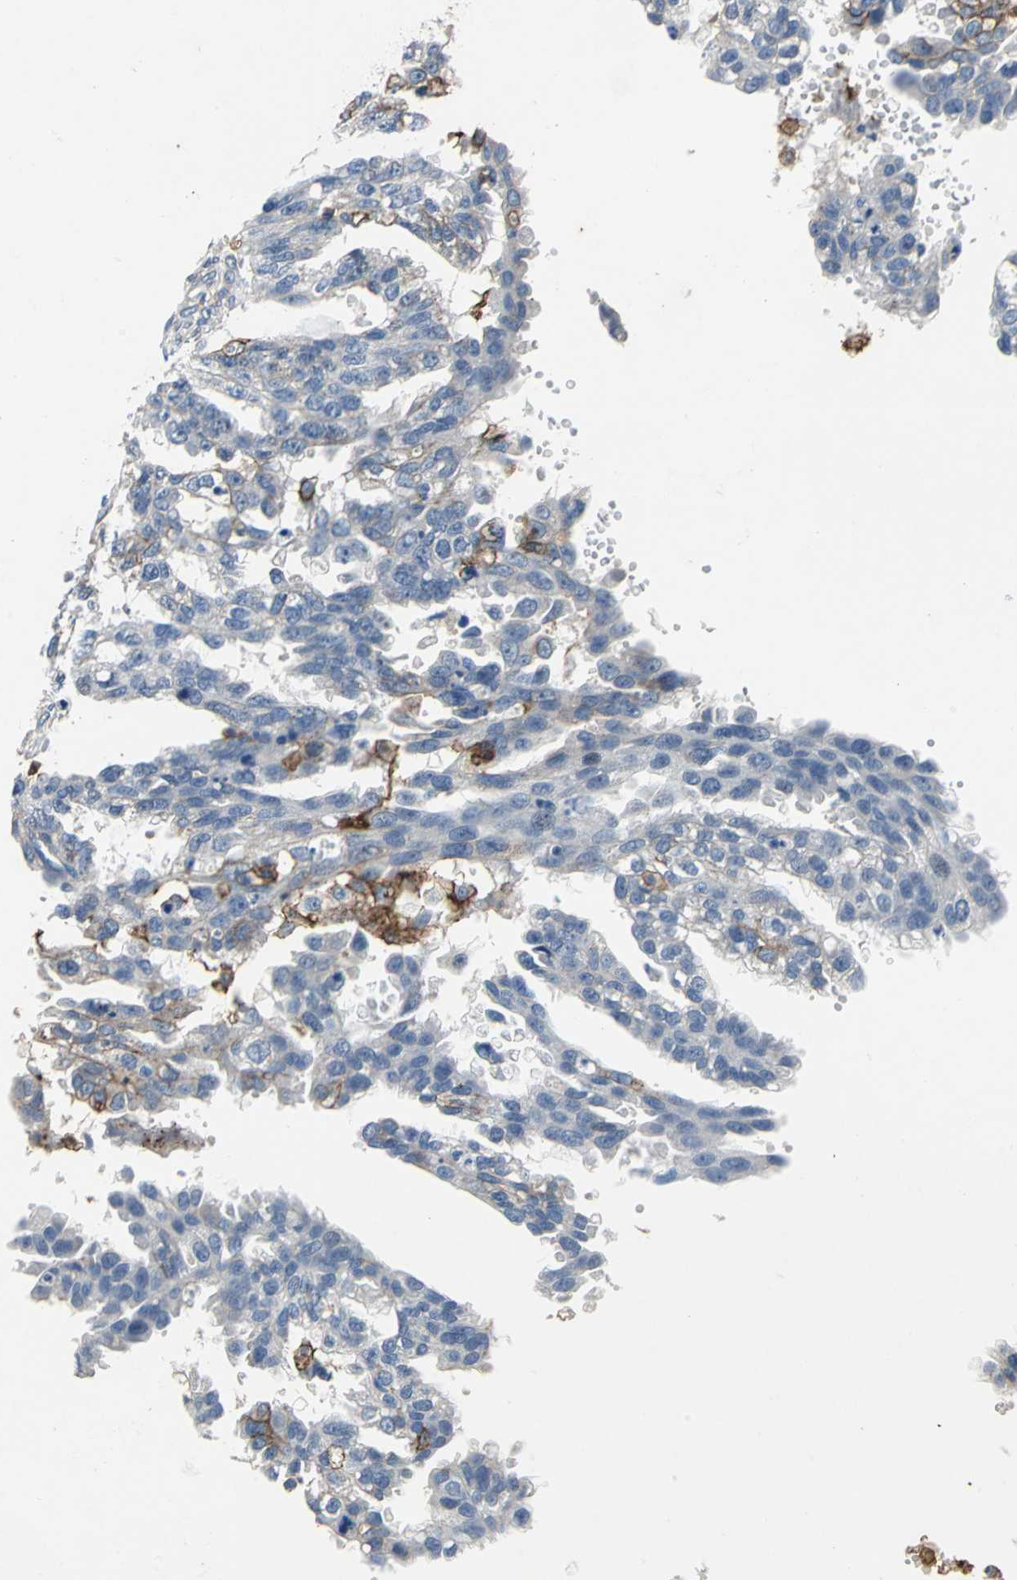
{"staining": {"intensity": "moderate", "quantity": "<25%", "location": "cytoplasmic/membranous"}, "tissue": "ovarian cancer", "cell_type": "Tumor cells", "image_type": "cancer", "snomed": [{"axis": "morphology", "description": "Cystadenocarcinoma, serous, NOS"}, {"axis": "topography", "description": "Ovary"}], "caption": "A brown stain labels moderate cytoplasmic/membranous staining of a protein in human ovarian cancer tumor cells.", "gene": "CD44", "patient": {"sex": "female", "age": 58}}